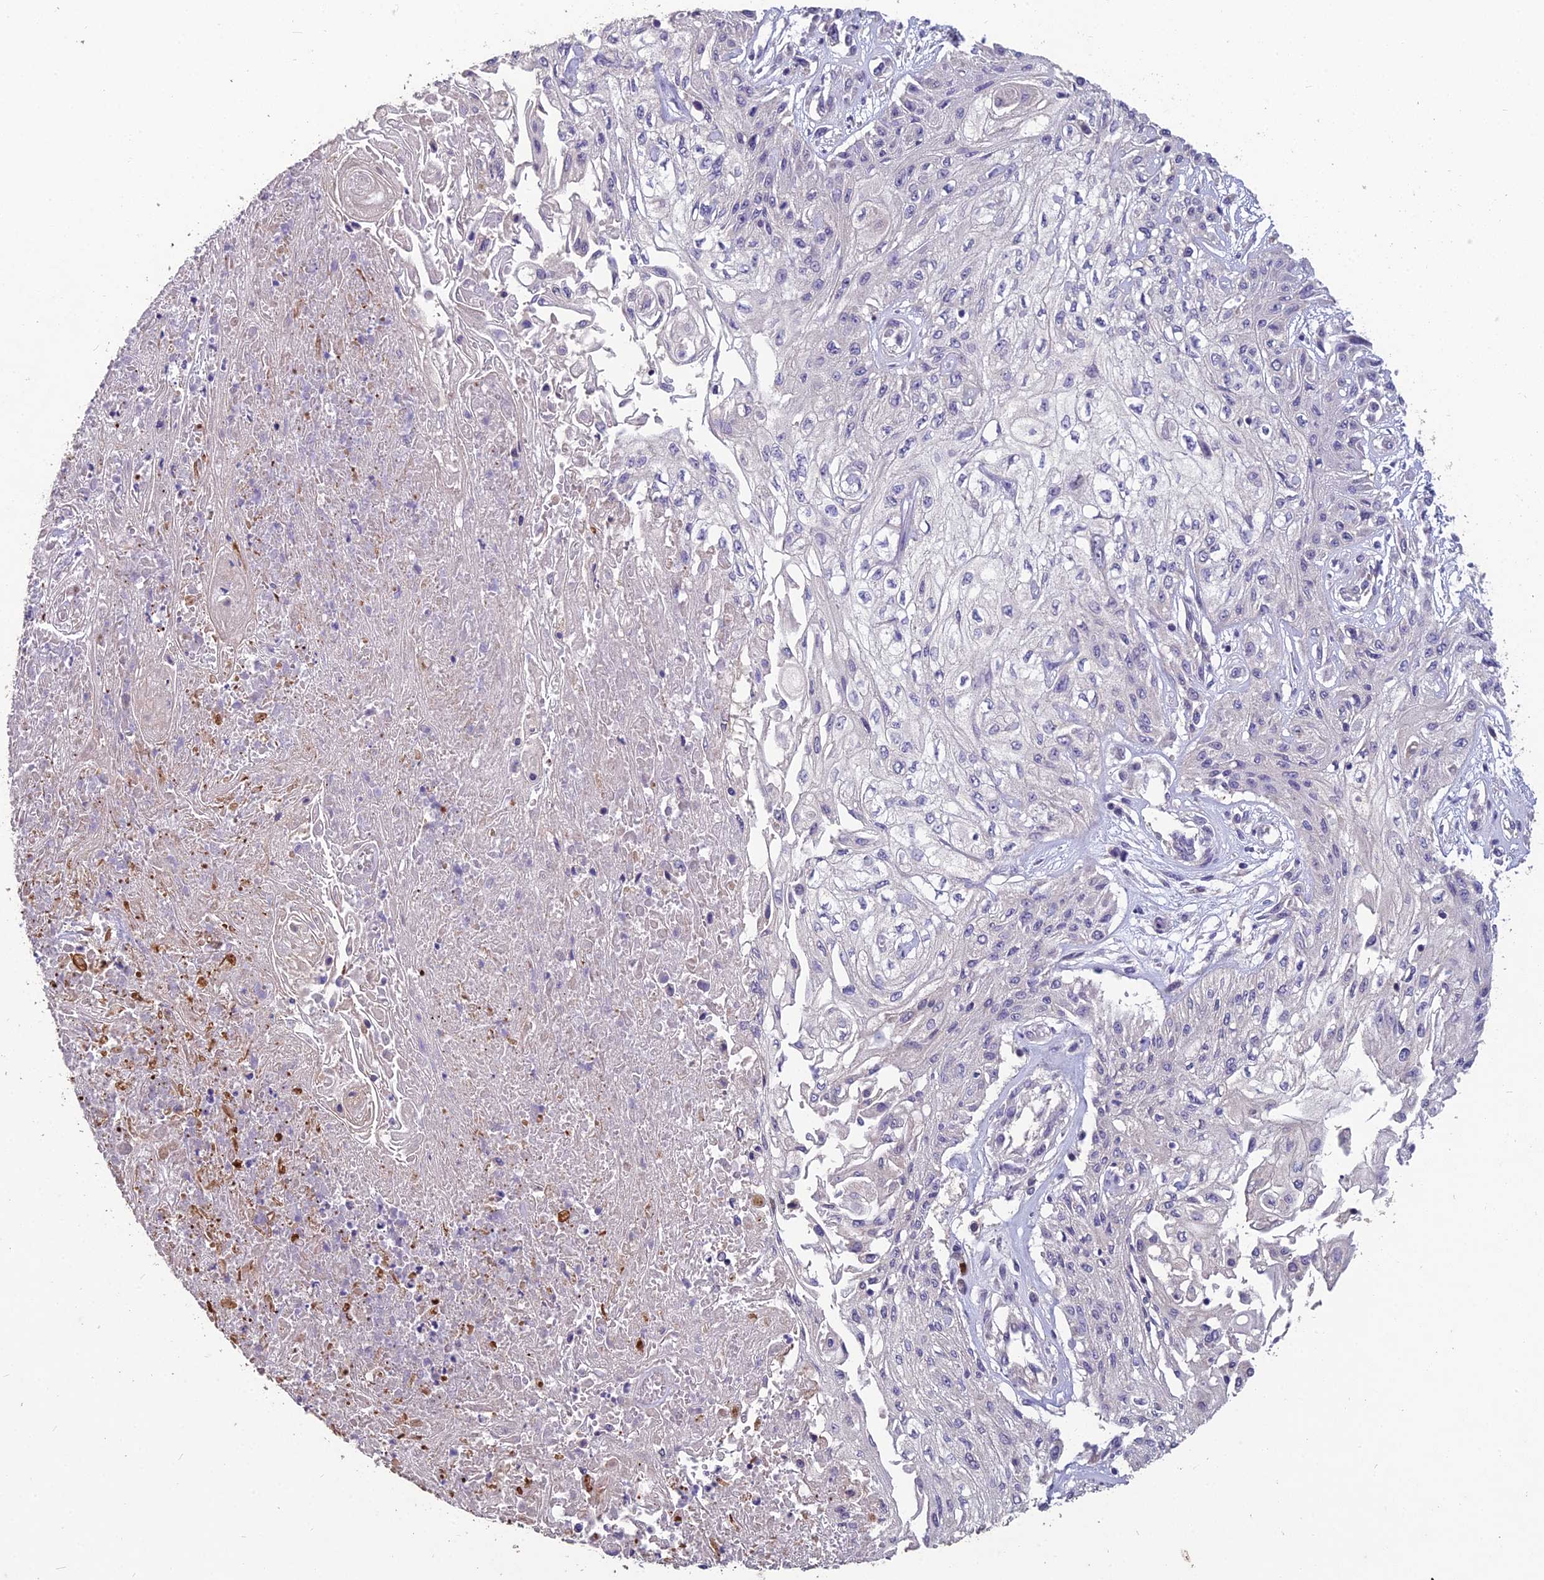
{"staining": {"intensity": "negative", "quantity": "none", "location": "none"}, "tissue": "skin cancer", "cell_type": "Tumor cells", "image_type": "cancer", "snomed": [{"axis": "morphology", "description": "Squamous cell carcinoma, NOS"}, {"axis": "morphology", "description": "Squamous cell carcinoma, metastatic, NOS"}, {"axis": "topography", "description": "Skin"}, {"axis": "topography", "description": "Lymph node"}], "caption": "The immunohistochemistry micrograph has no significant positivity in tumor cells of metastatic squamous cell carcinoma (skin) tissue.", "gene": "CEACAM16", "patient": {"sex": "male", "age": 75}}